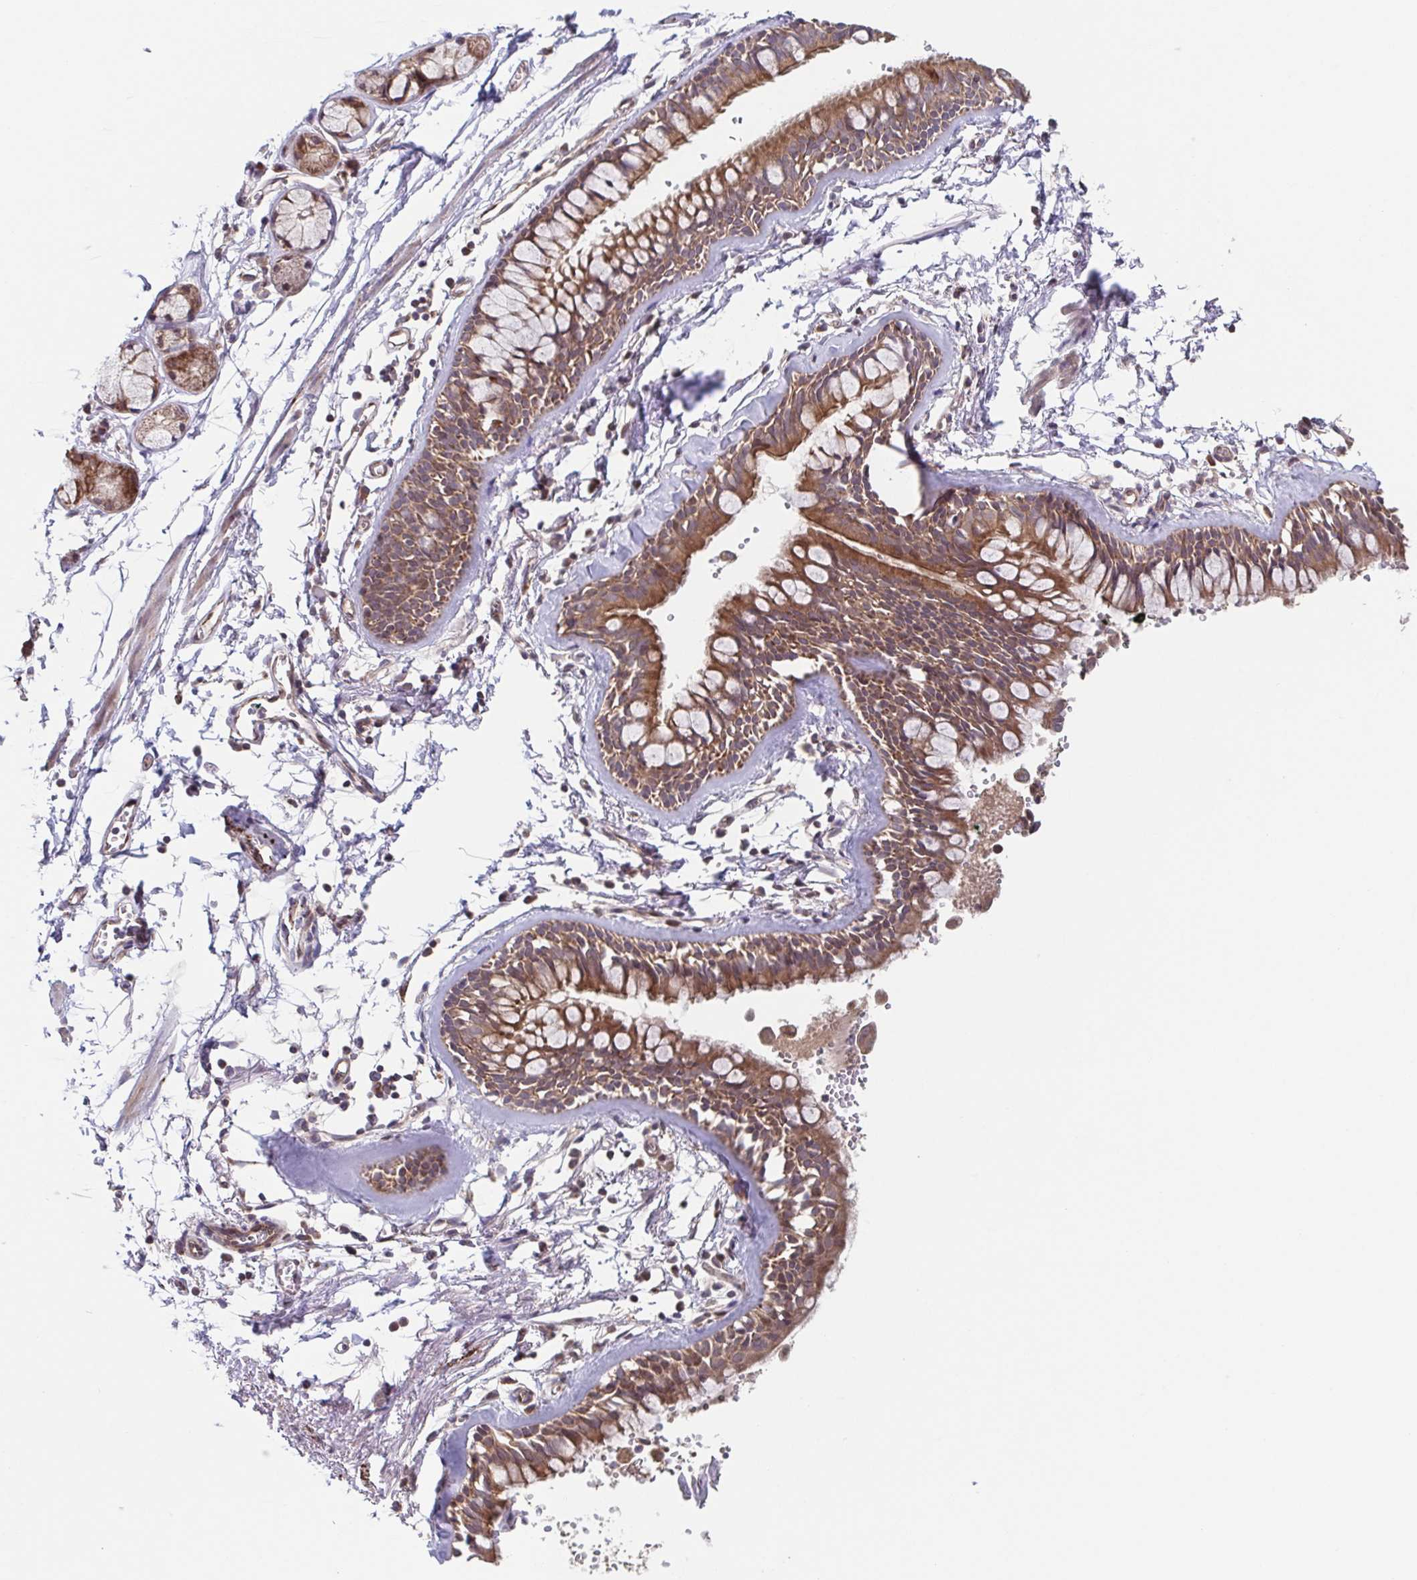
{"staining": {"intensity": "moderate", "quantity": ">75%", "location": "cytoplasmic/membranous"}, "tissue": "bronchus", "cell_type": "Respiratory epithelial cells", "image_type": "normal", "snomed": [{"axis": "morphology", "description": "Normal tissue, NOS"}, {"axis": "topography", "description": "Cartilage tissue"}, {"axis": "topography", "description": "Bronchus"}], "caption": "Respiratory epithelial cells display moderate cytoplasmic/membranous positivity in about >75% of cells in unremarkable bronchus.", "gene": "TTC19", "patient": {"sex": "female", "age": 59}}